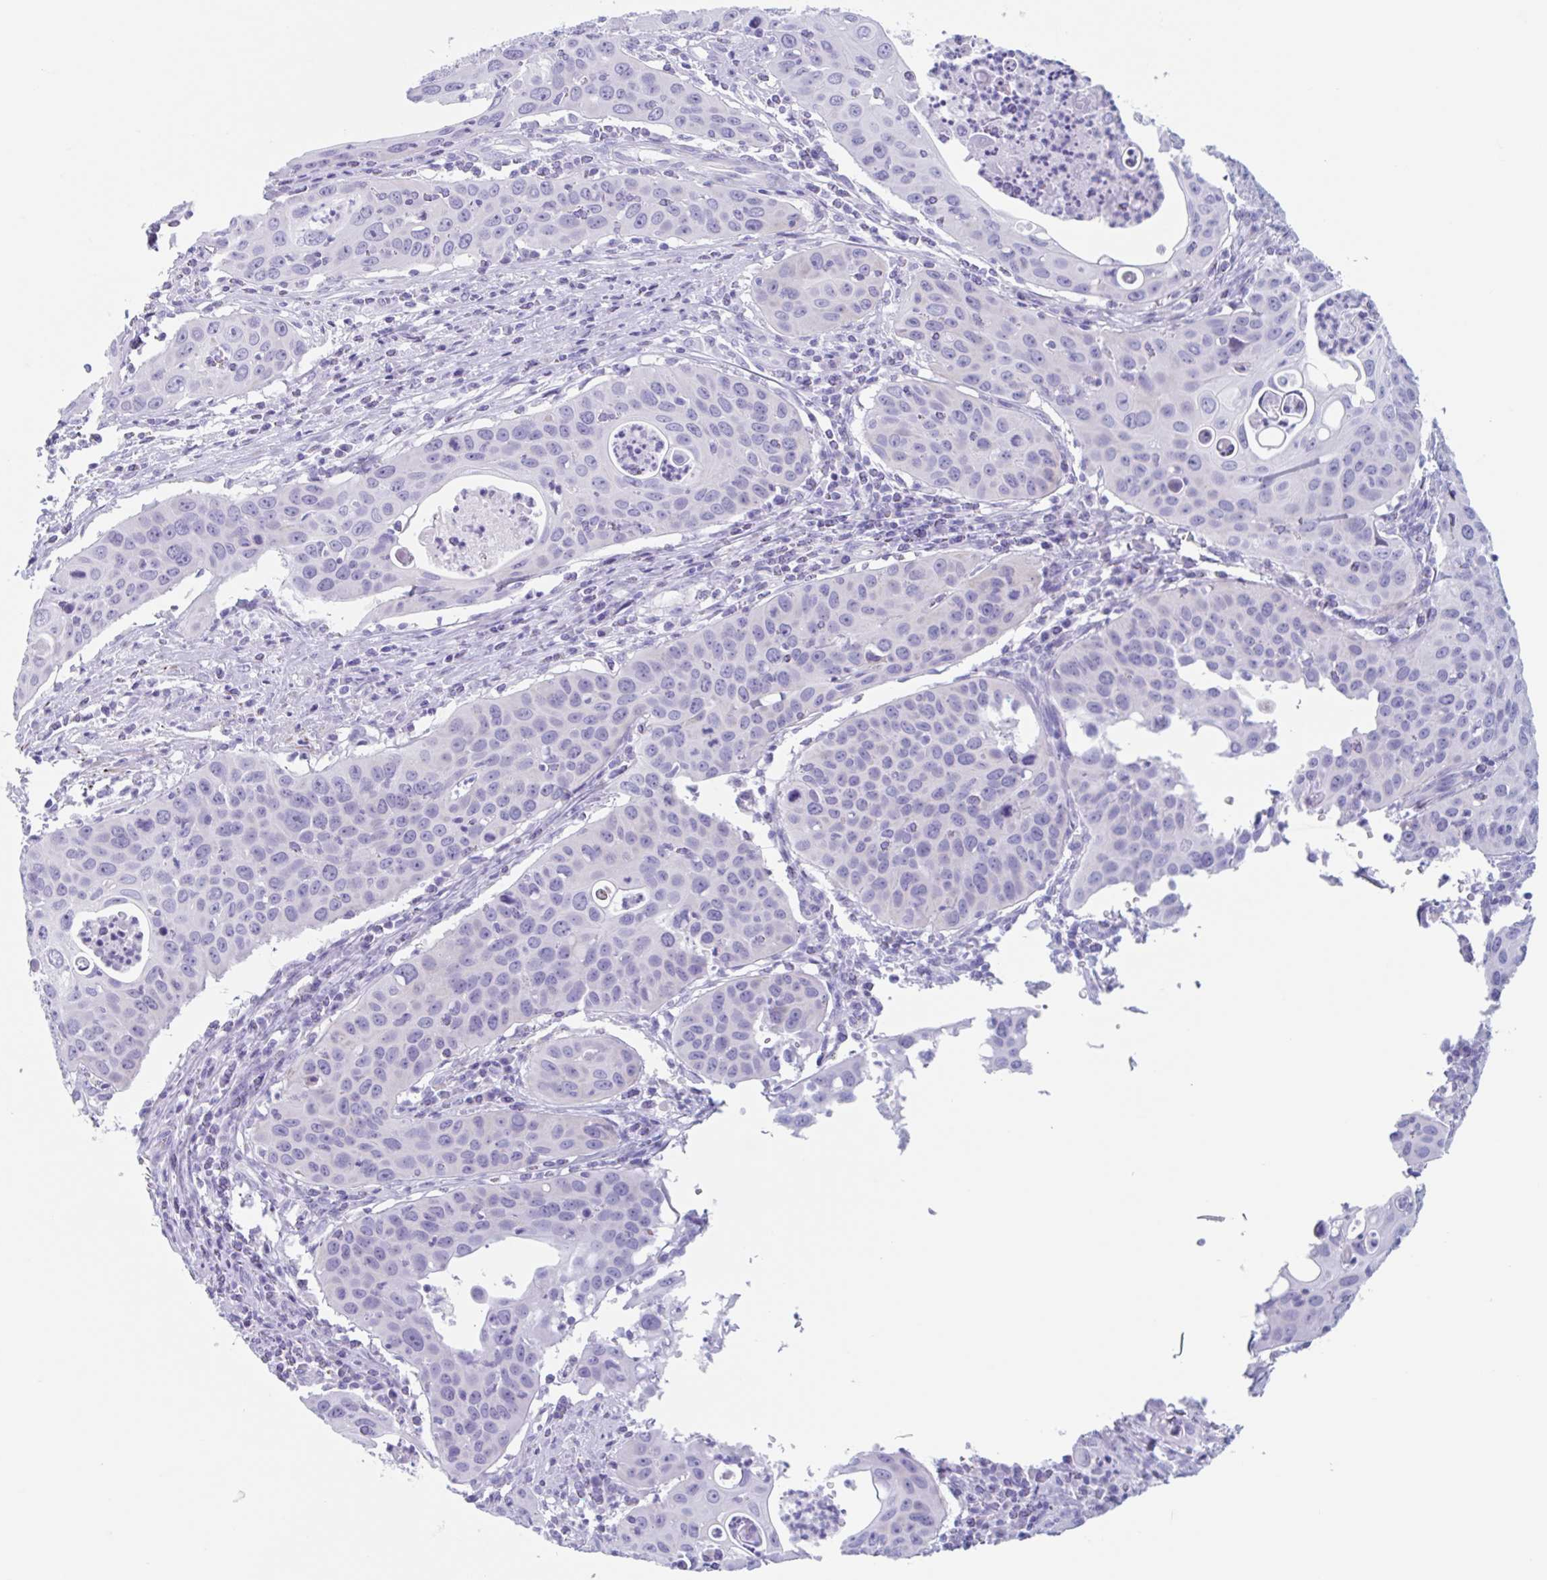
{"staining": {"intensity": "negative", "quantity": "none", "location": "none"}, "tissue": "cervical cancer", "cell_type": "Tumor cells", "image_type": "cancer", "snomed": [{"axis": "morphology", "description": "Squamous cell carcinoma, NOS"}, {"axis": "topography", "description": "Cervix"}], "caption": "DAB (3,3'-diaminobenzidine) immunohistochemical staining of human squamous cell carcinoma (cervical) shows no significant expression in tumor cells.", "gene": "CPTP", "patient": {"sex": "female", "age": 36}}